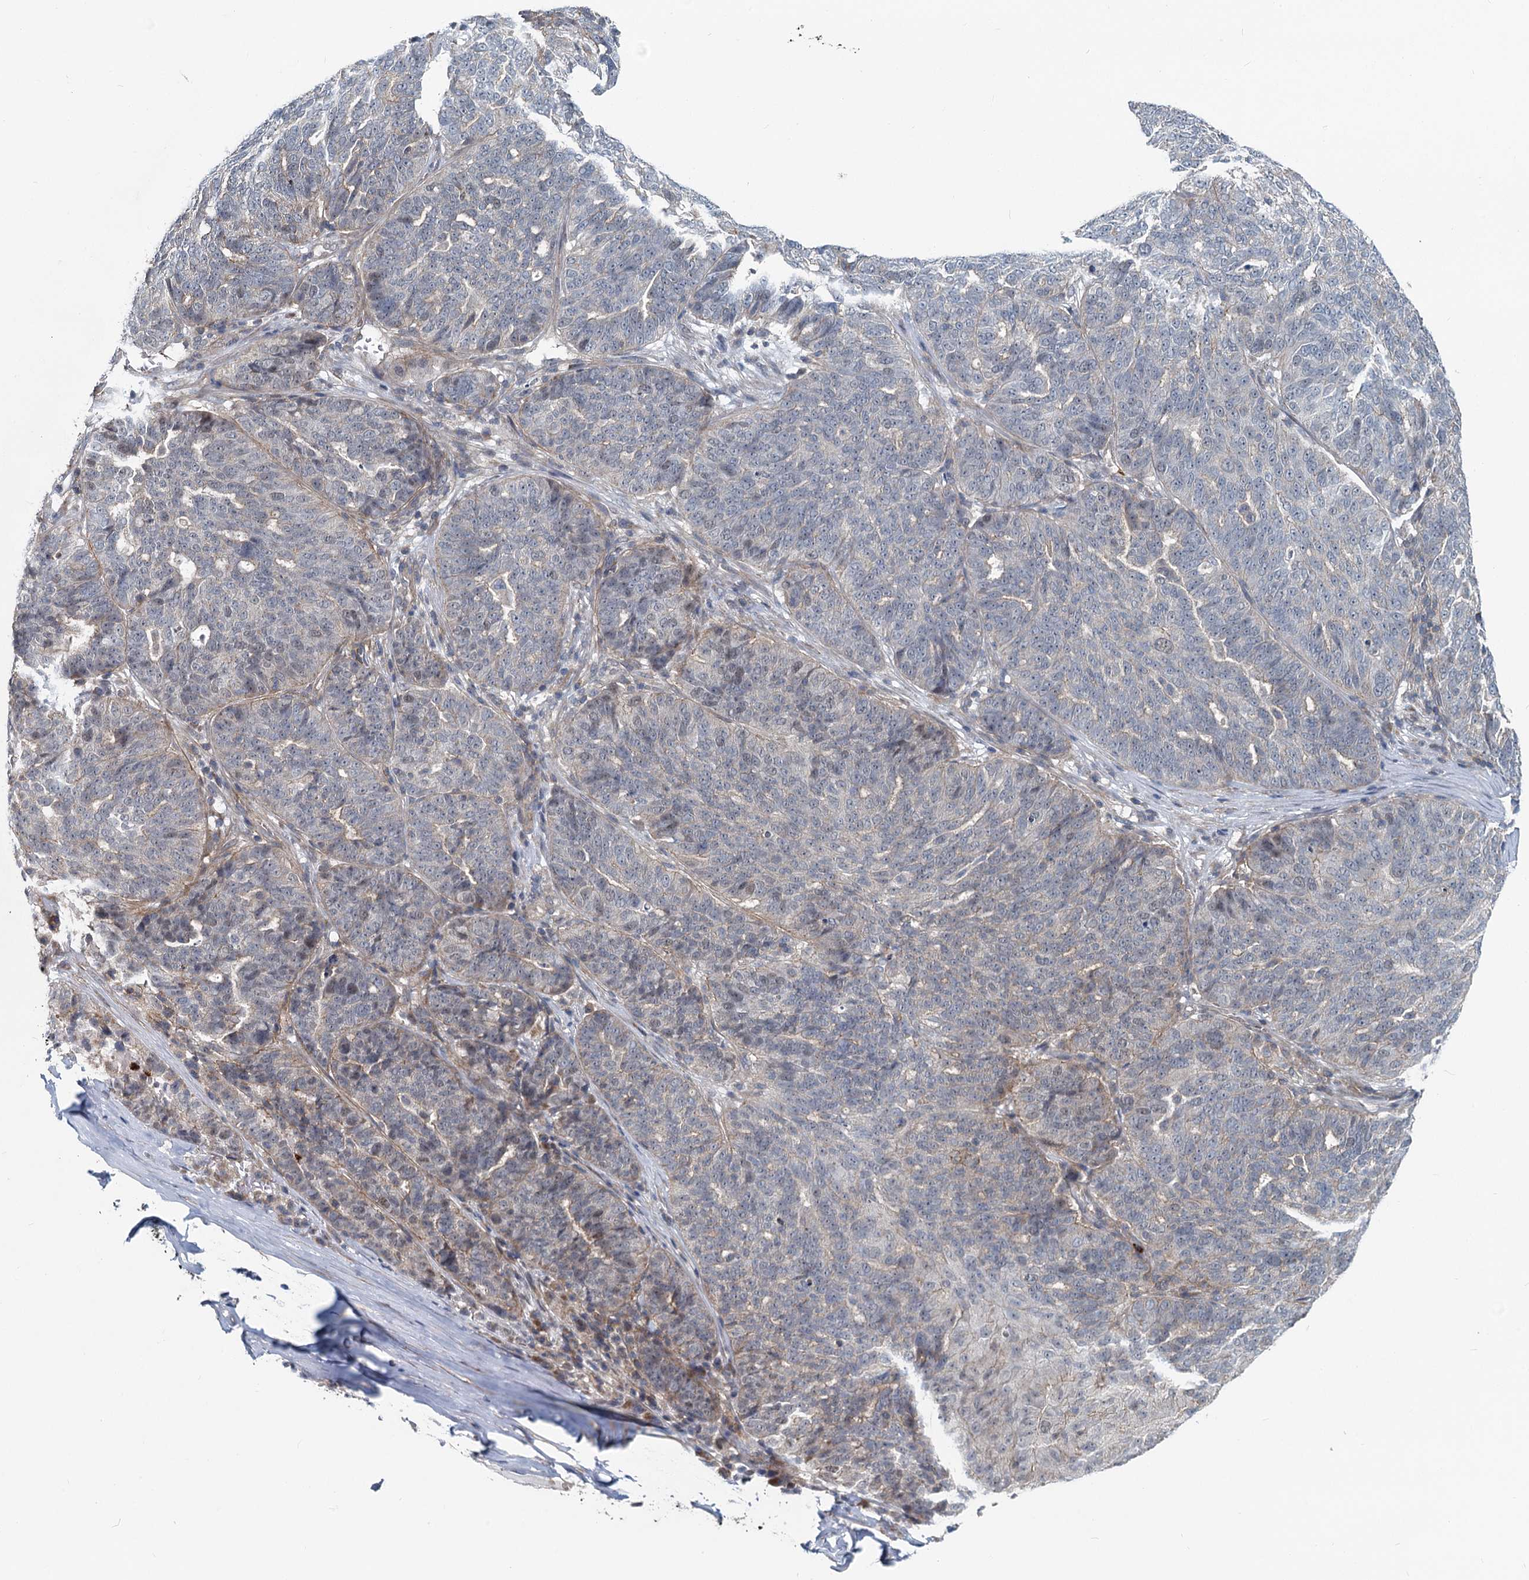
{"staining": {"intensity": "weak", "quantity": "<25%", "location": "cytoplasmic/membranous"}, "tissue": "ovarian cancer", "cell_type": "Tumor cells", "image_type": "cancer", "snomed": [{"axis": "morphology", "description": "Cystadenocarcinoma, serous, NOS"}, {"axis": "topography", "description": "Ovary"}], "caption": "Ovarian cancer stained for a protein using IHC reveals no staining tumor cells.", "gene": "ADCY2", "patient": {"sex": "female", "age": 59}}